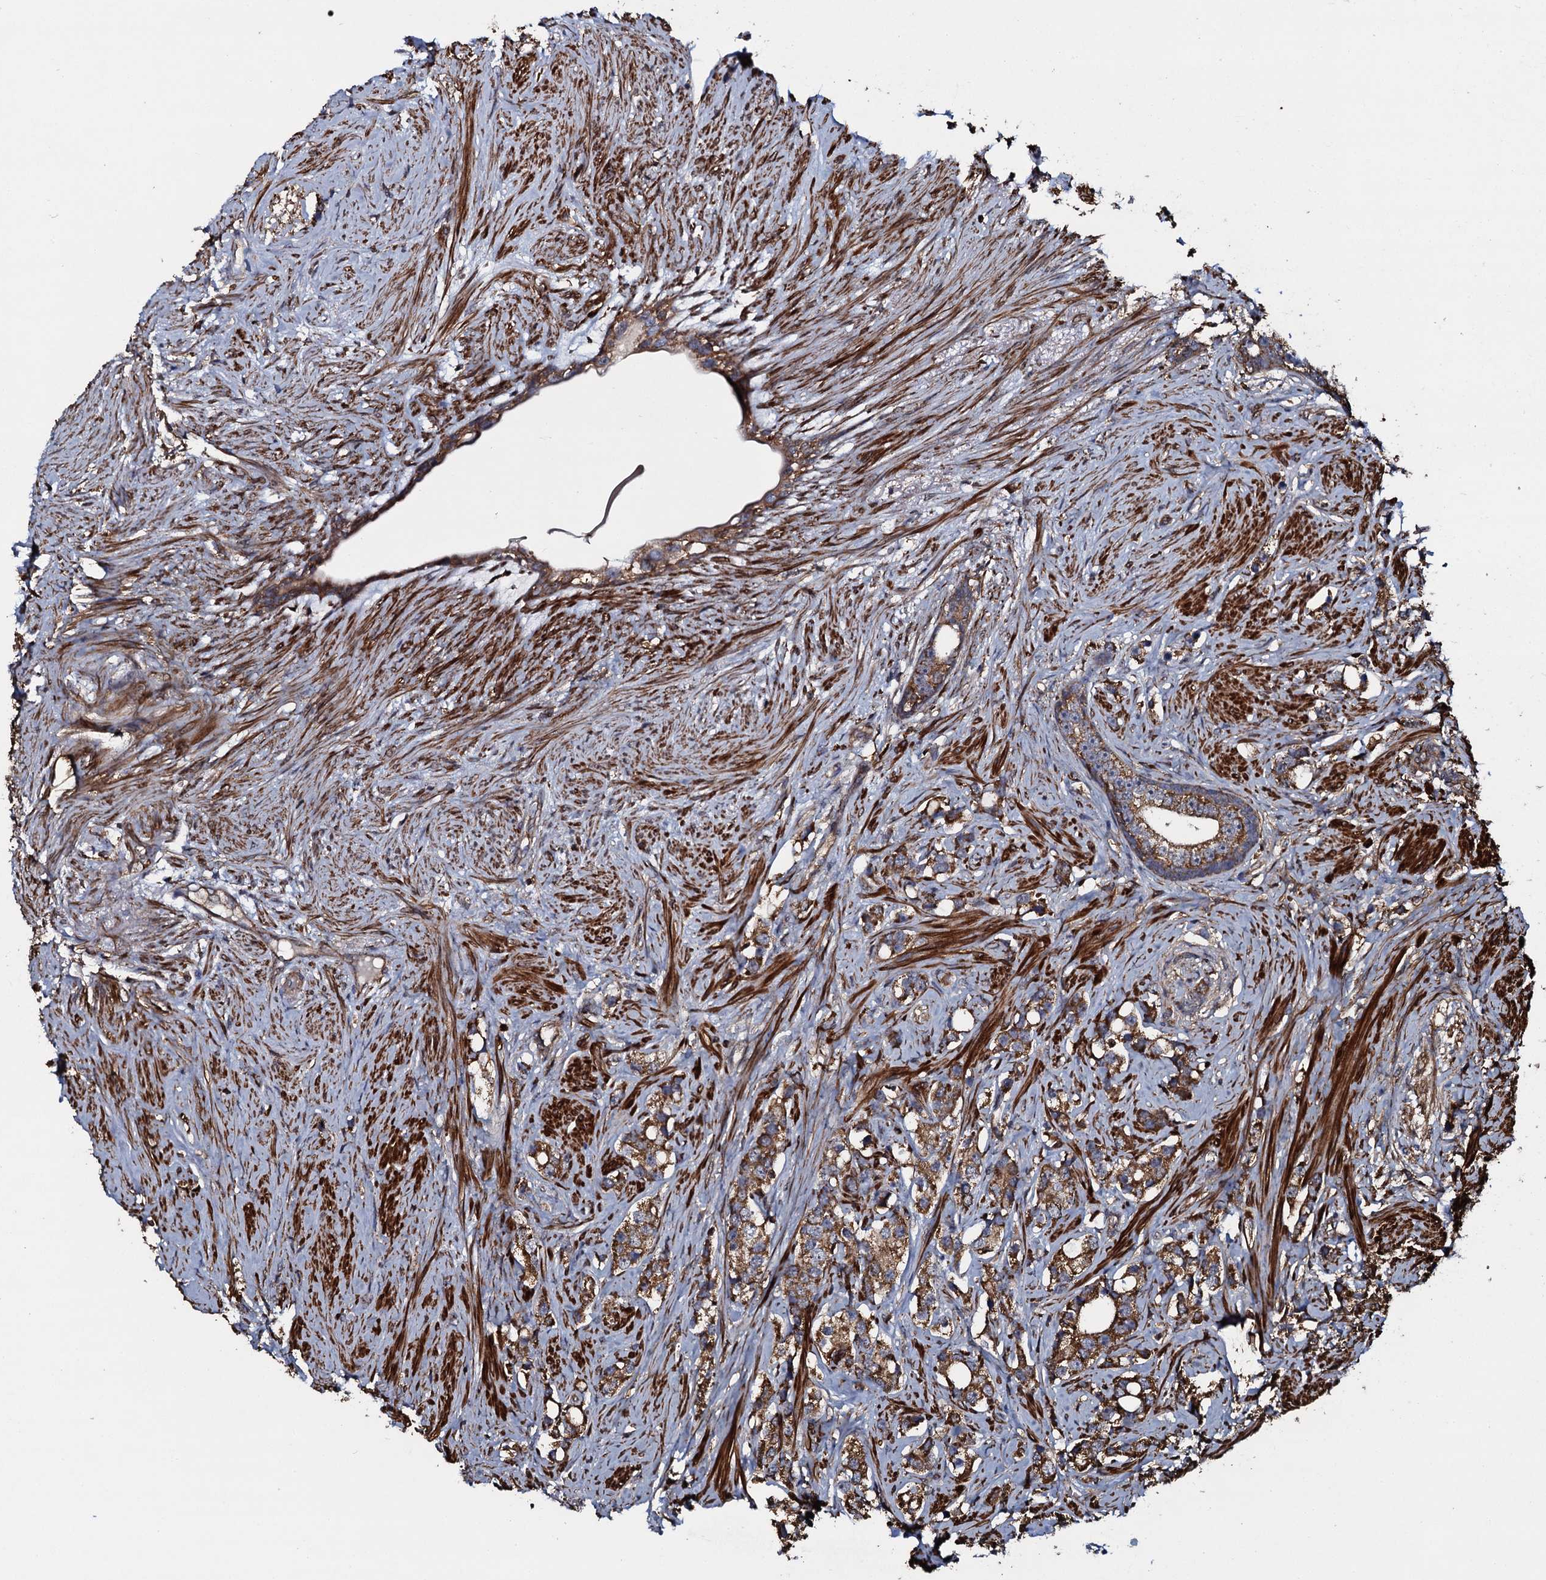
{"staining": {"intensity": "moderate", "quantity": ">75%", "location": "cytoplasmic/membranous"}, "tissue": "prostate cancer", "cell_type": "Tumor cells", "image_type": "cancer", "snomed": [{"axis": "morphology", "description": "Adenocarcinoma, High grade"}, {"axis": "topography", "description": "Prostate"}], "caption": "Moderate cytoplasmic/membranous positivity is present in approximately >75% of tumor cells in high-grade adenocarcinoma (prostate).", "gene": "VWA8", "patient": {"sex": "male", "age": 63}}